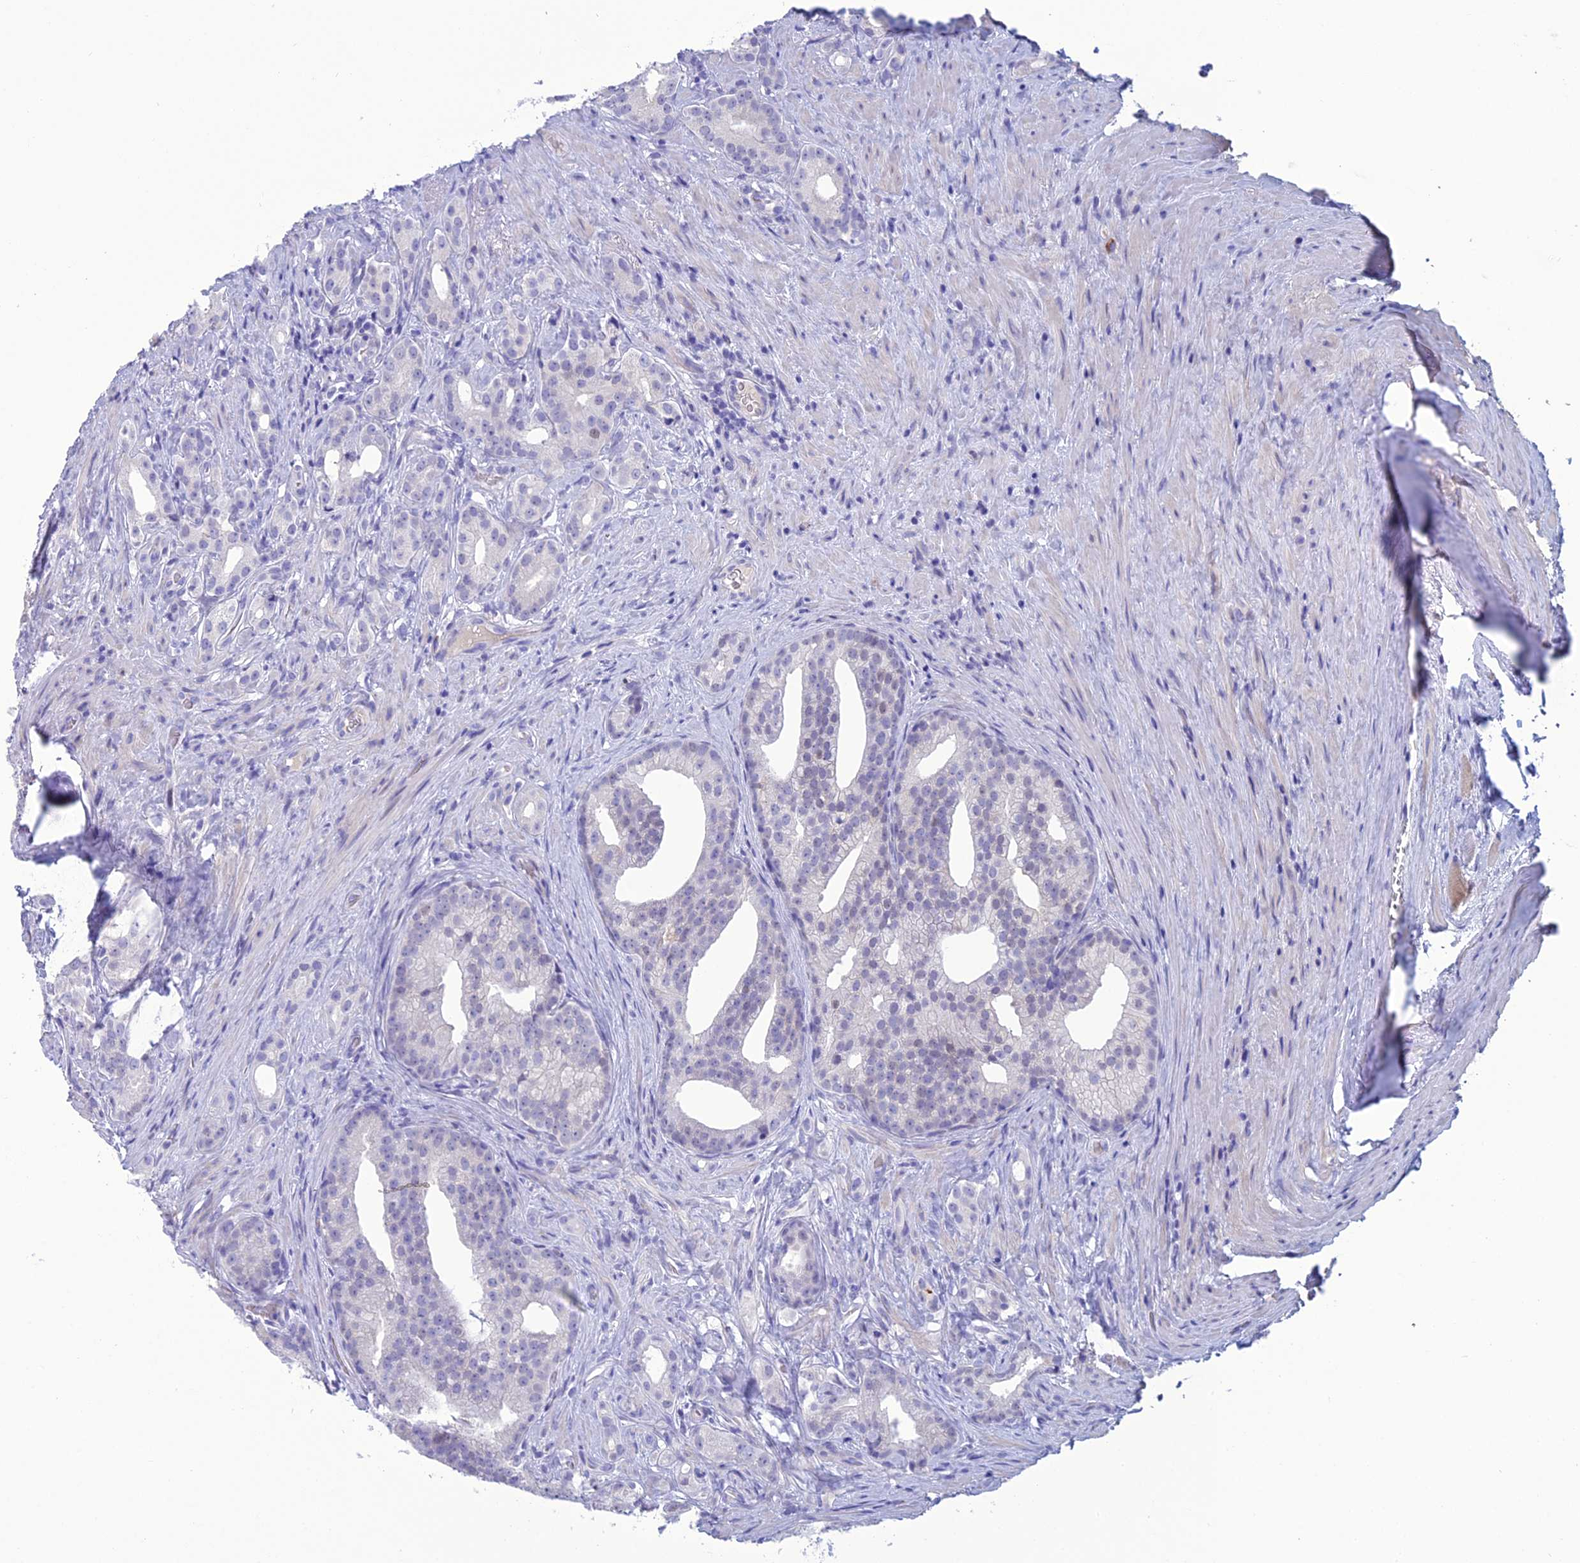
{"staining": {"intensity": "negative", "quantity": "none", "location": "none"}, "tissue": "prostate cancer", "cell_type": "Tumor cells", "image_type": "cancer", "snomed": [{"axis": "morphology", "description": "Adenocarcinoma, Low grade"}, {"axis": "topography", "description": "Prostate"}], "caption": "There is no significant staining in tumor cells of adenocarcinoma (low-grade) (prostate).", "gene": "CRB2", "patient": {"sex": "male", "age": 71}}